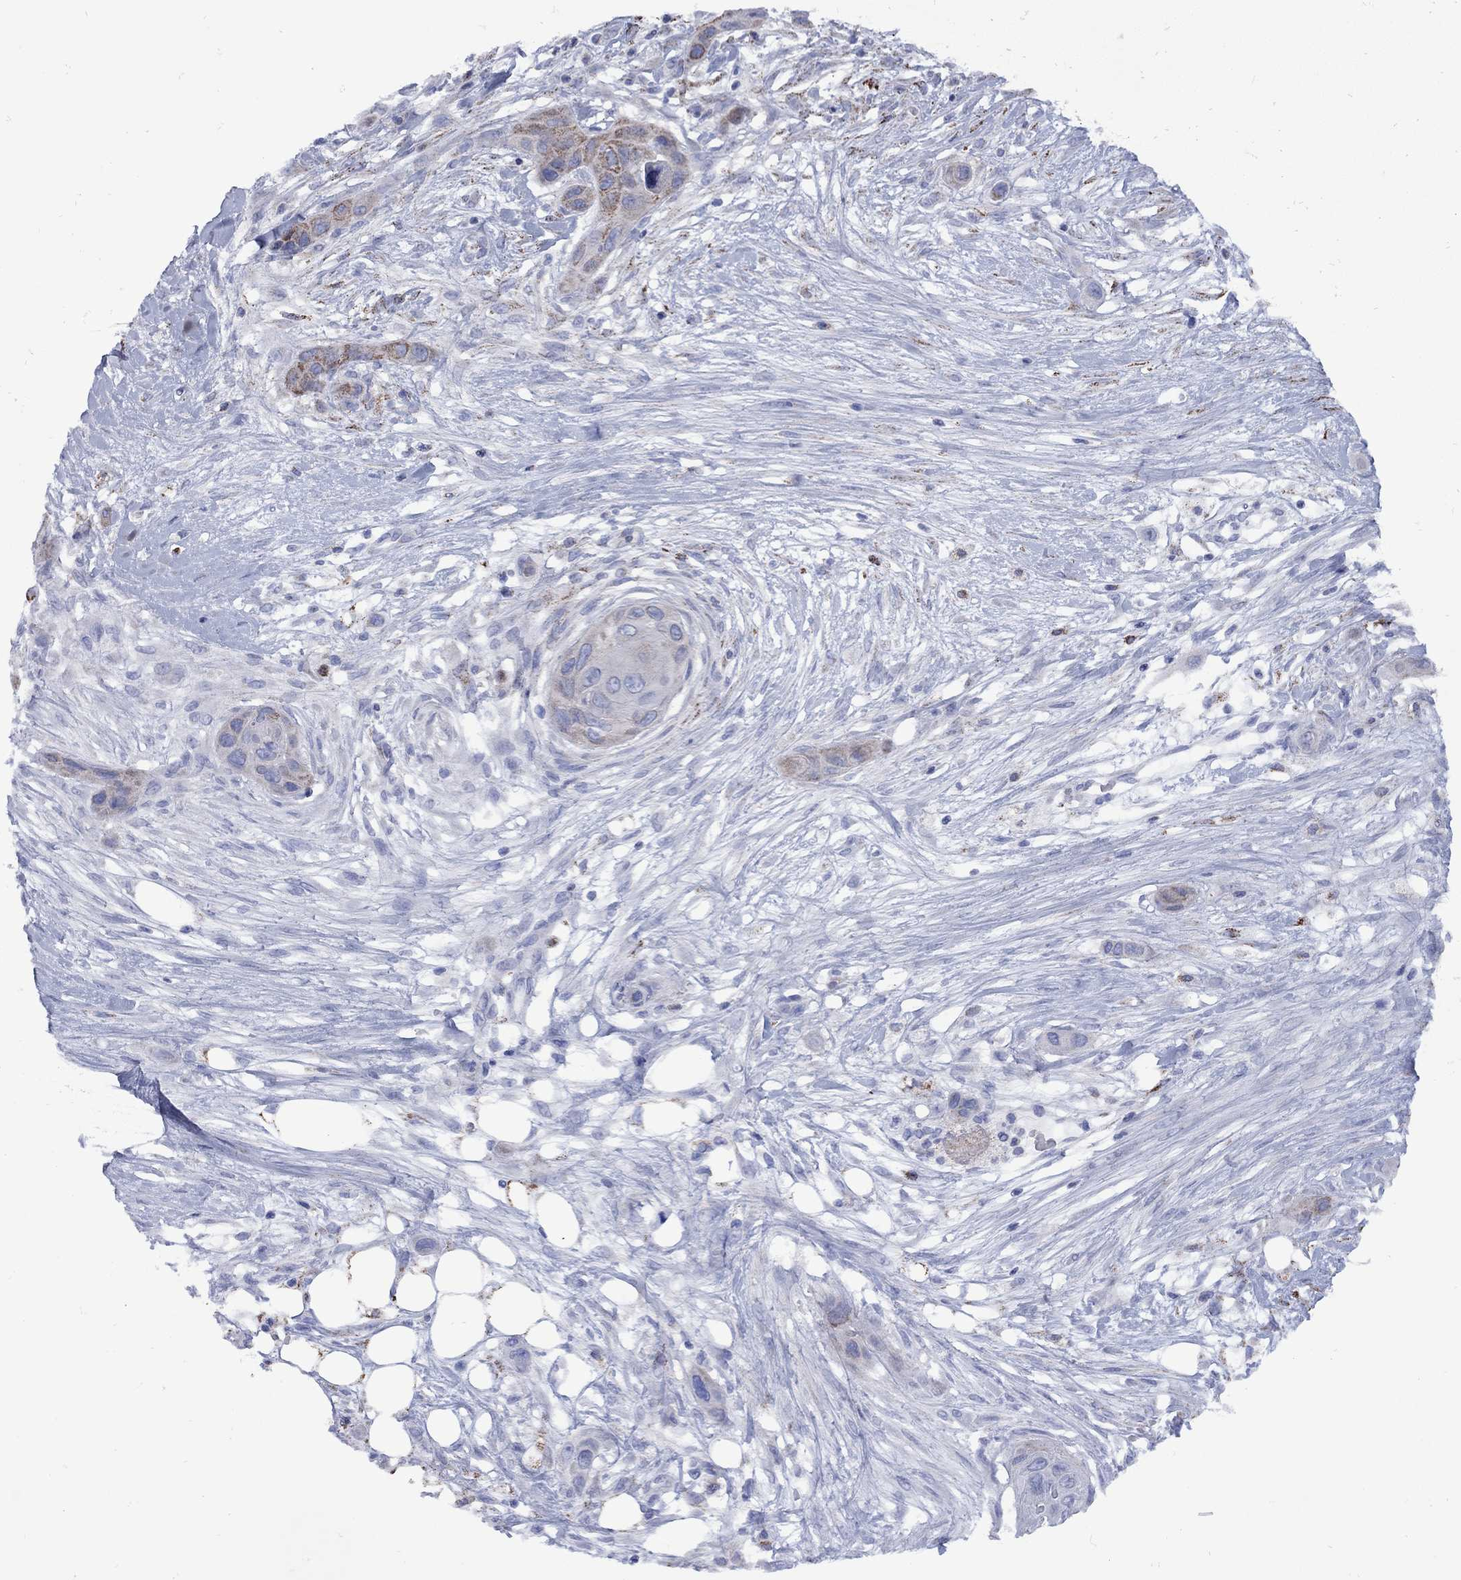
{"staining": {"intensity": "moderate", "quantity": "<25%", "location": "cytoplasmic/membranous"}, "tissue": "skin cancer", "cell_type": "Tumor cells", "image_type": "cancer", "snomed": [{"axis": "morphology", "description": "Squamous cell carcinoma, NOS"}, {"axis": "topography", "description": "Skin"}], "caption": "Skin squamous cell carcinoma was stained to show a protein in brown. There is low levels of moderate cytoplasmic/membranous positivity in about <25% of tumor cells.", "gene": "SESTD1", "patient": {"sex": "male", "age": 79}}